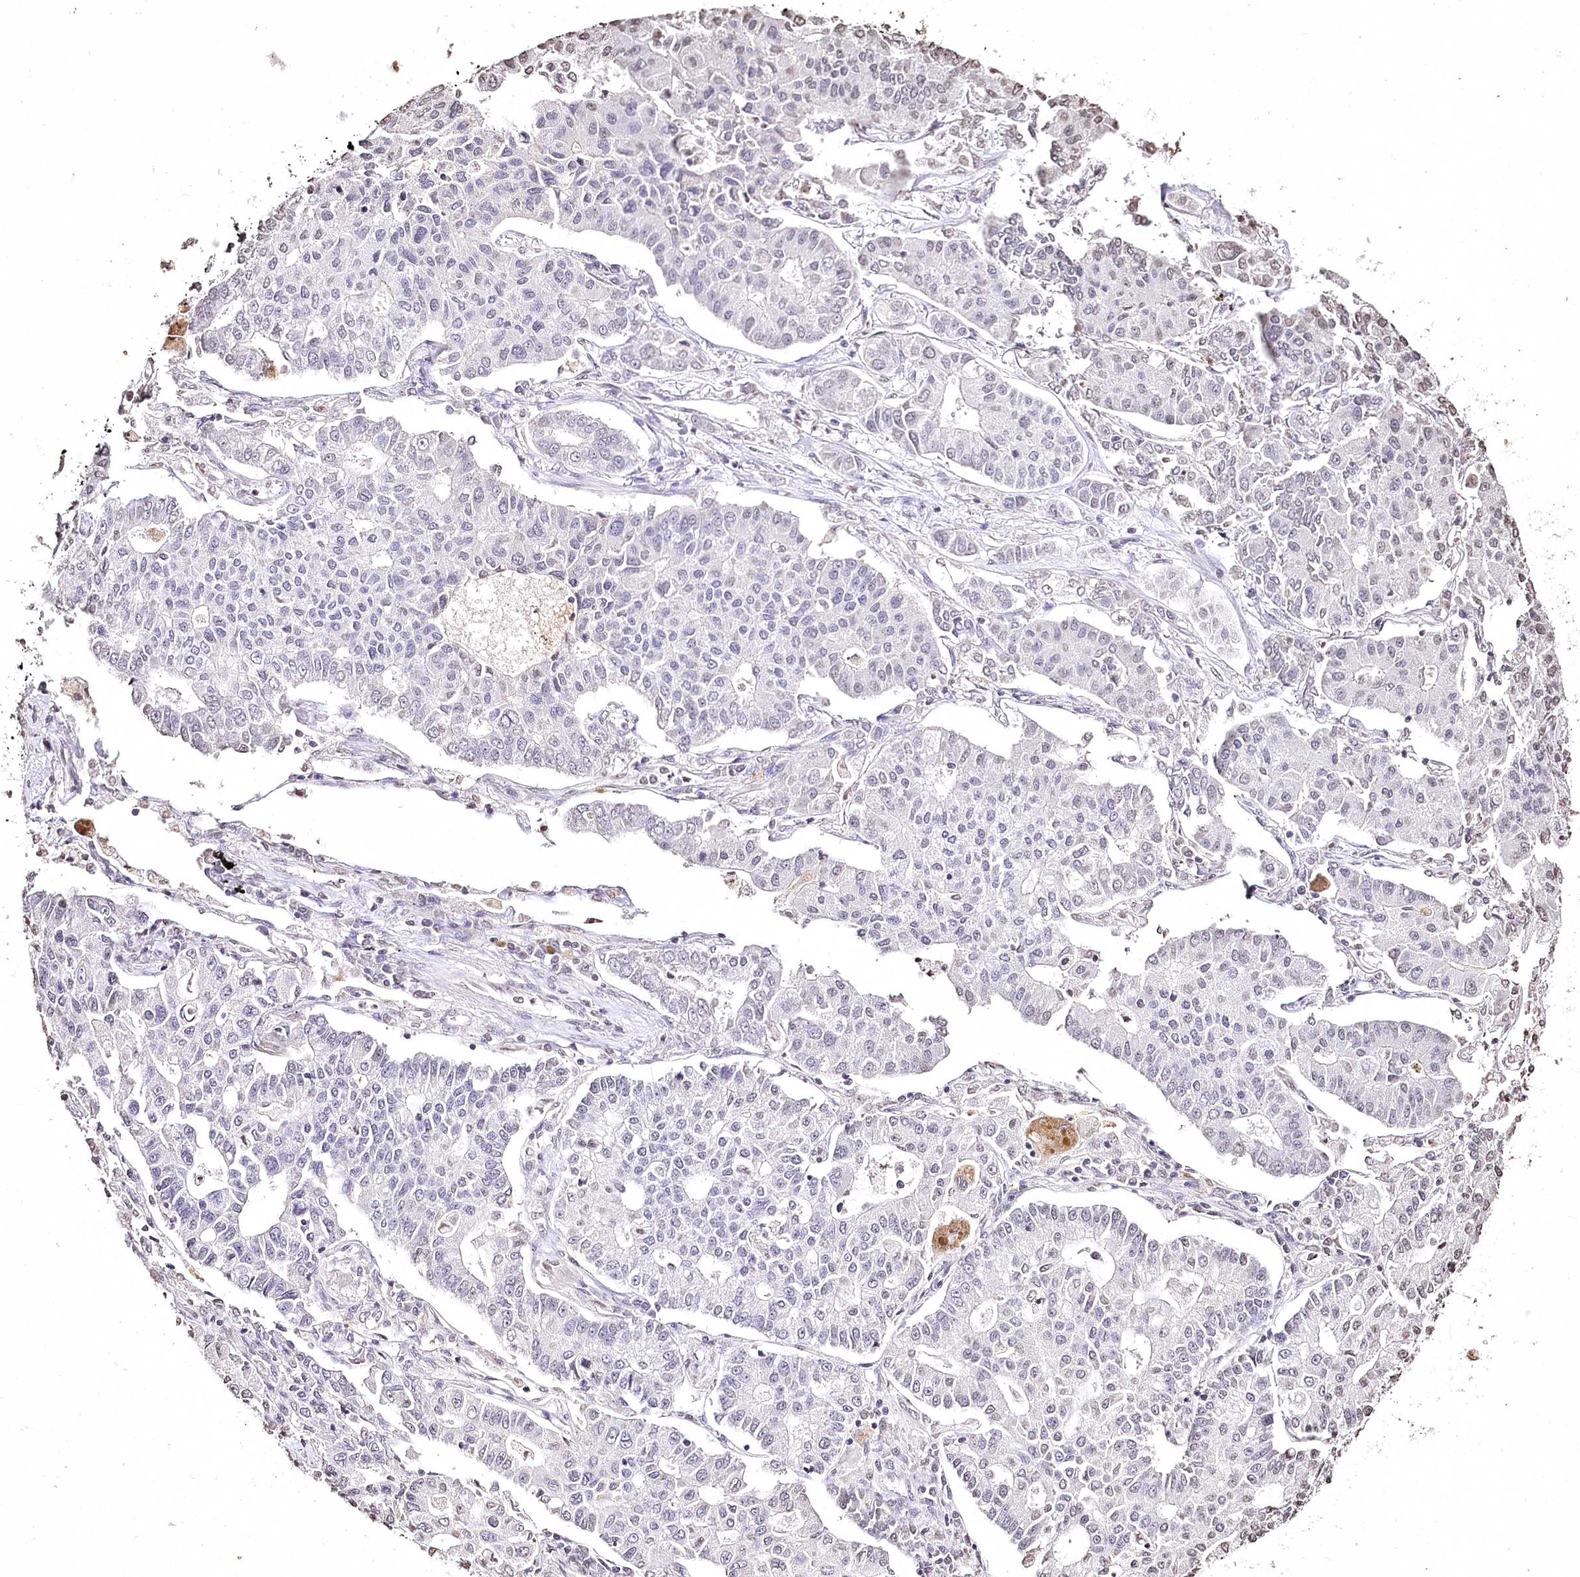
{"staining": {"intensity": "negative", "quantity": "none", "location": "none"}, "tissue": "lung cancer", "cell_type": "Tumor cells", "image_type": "cancer", "snomed": [{"axis": "morphology", "description": "Adenocarcinoma, NOS"}, {"axis": "topography", "description": "Lung"}], "caption": "Immunohistochemistry (IHC) of adenocarcinoma (lung) demonstrates no positivity in tumor cells.", "gene": "DMXL1", "patient": {"sex": "male", "age": 49}}